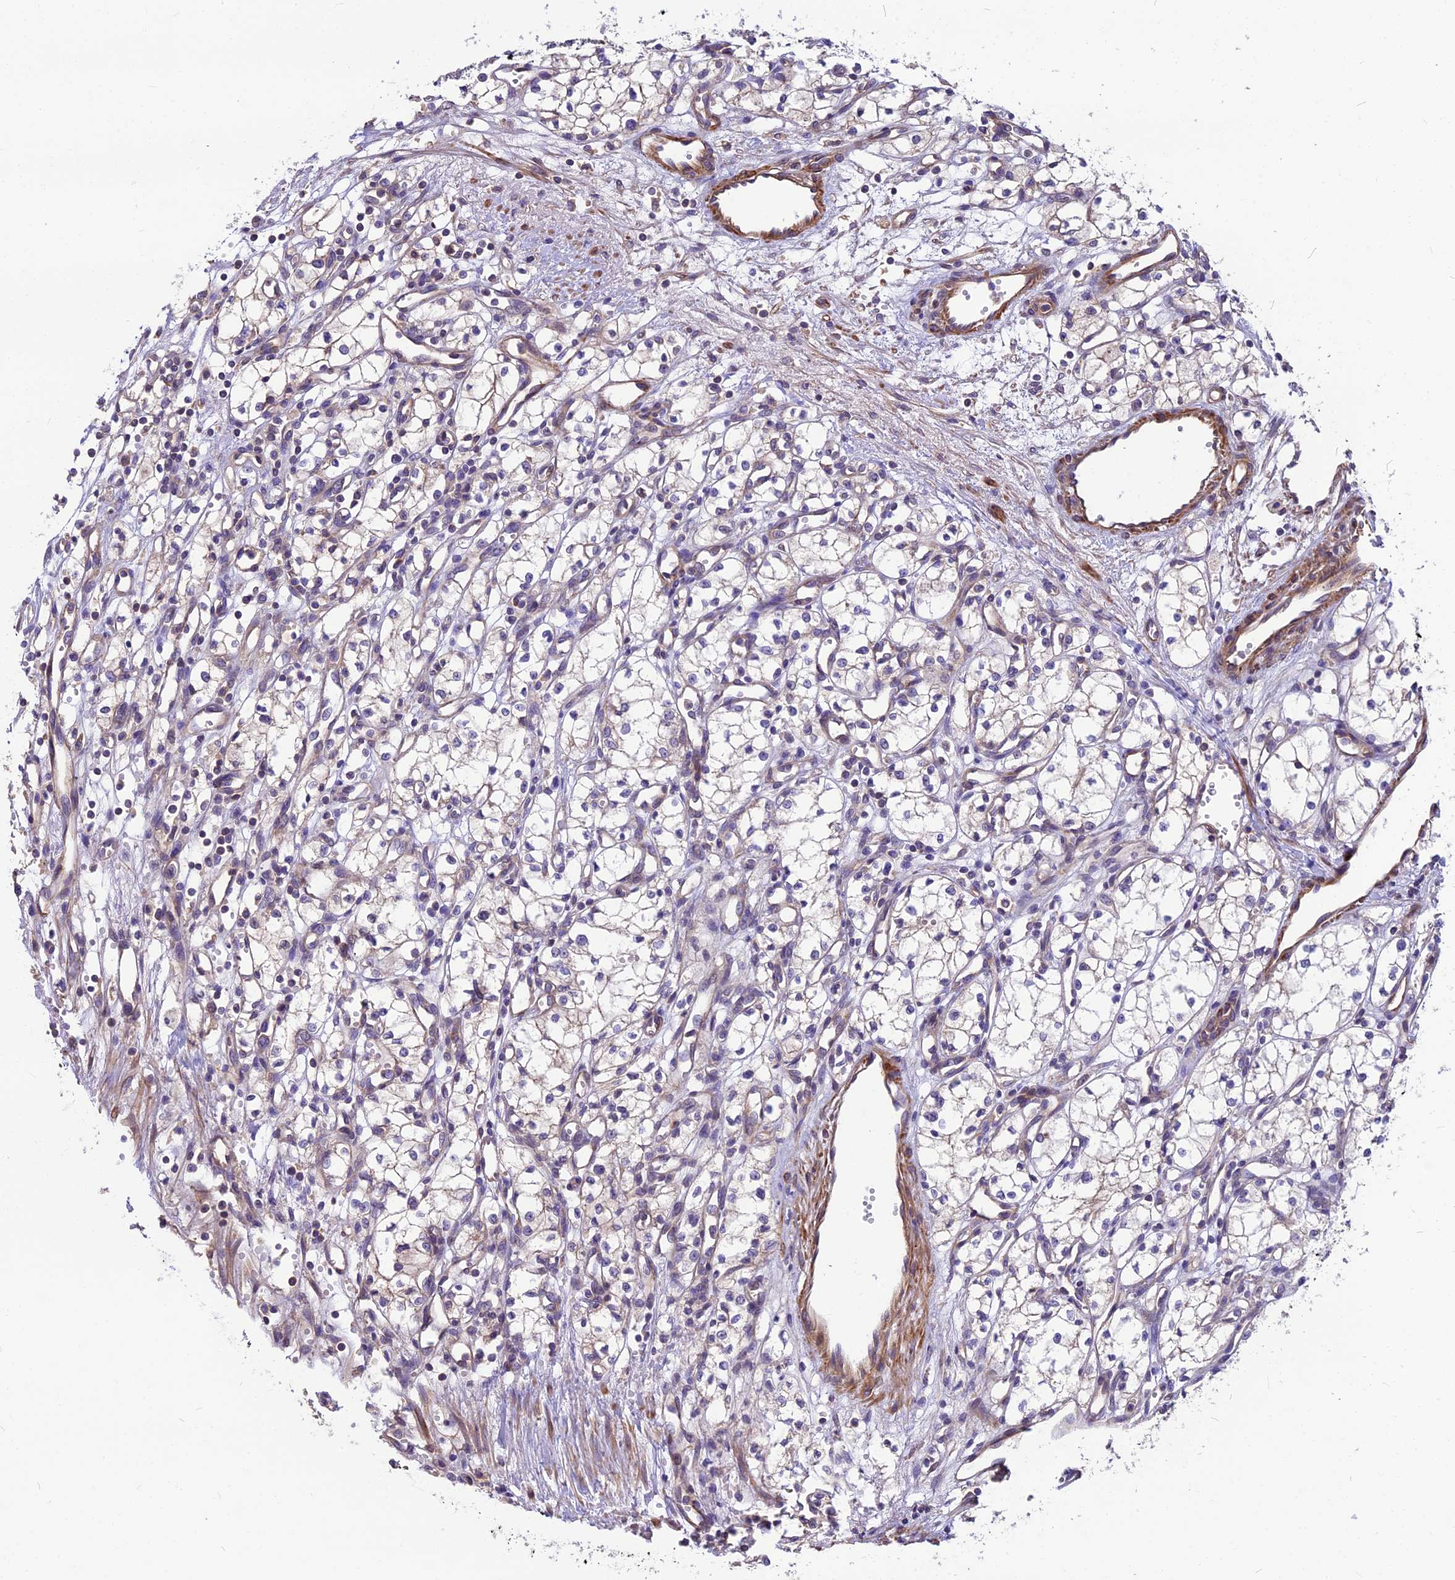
{"staining": {"intensity": "negative", "quantity": "none", "location": "none"}, "tissue": "renal cancer", "cell_type": "Tumor cells", "image_type": "cancer", "snomed": [{"axis": "morphology", "description": "Adenocarcinoma, NOS"}, {"axis": "topography", "description": "Kidney"}], "caption": "Renal adenocarcinoma was stained to show a protein in brown. There is no significant staining in tumor cells.", "gene": "ANO3", "patient": {"sex": "male", "age": 59}}